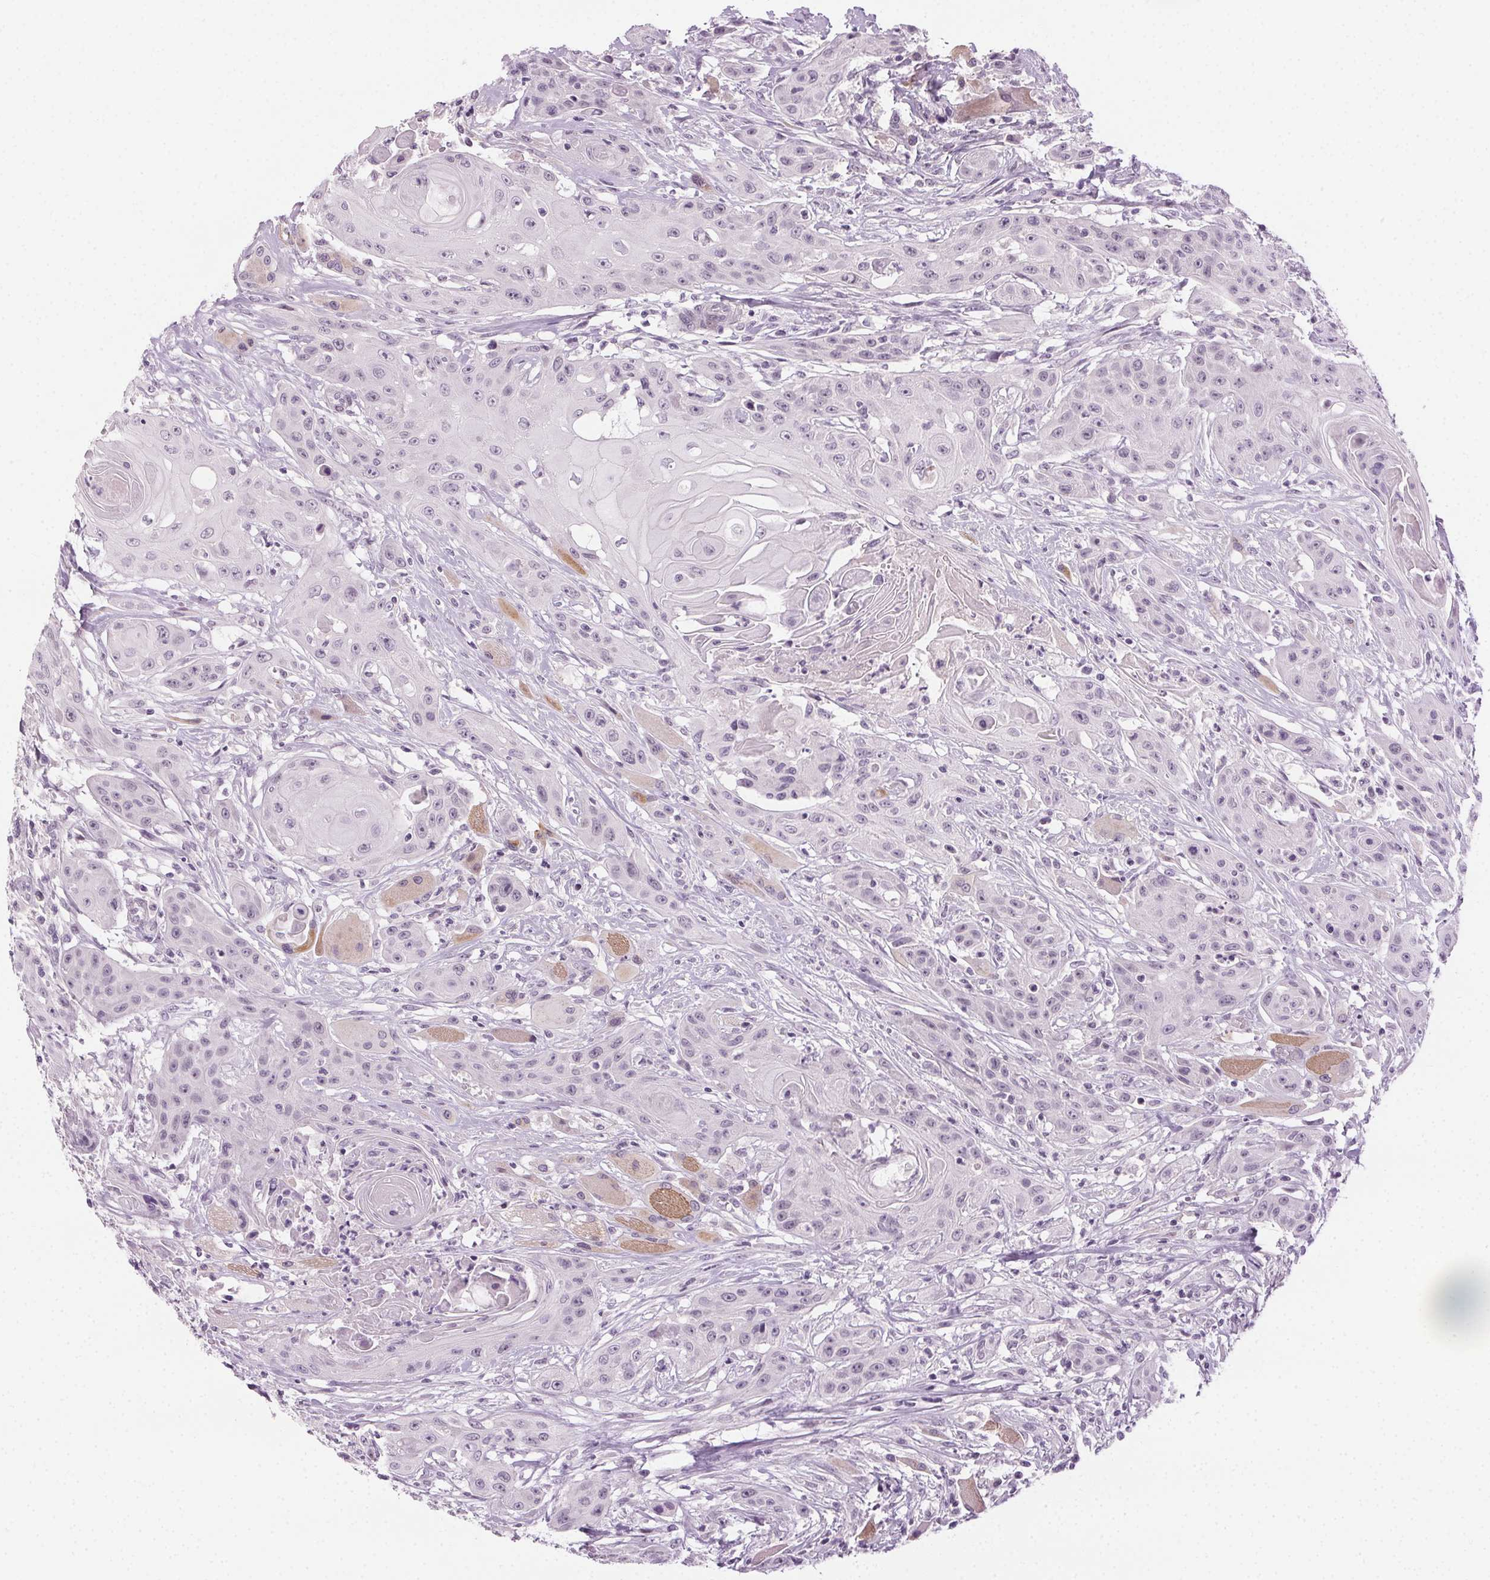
{"staining": {"intensity": "negative", "quantity": "none", "location": "none"}, "tissue": "head and neck cancer", "cell_type": "Tumor cells", "image_type": "cancer", "snomed": [{"axis": "morphology", "description": "Squamous cell carcinoma, NOS"}, {"axis": "topography", "description": "Oral tissue"}, {"axis": "topography", "description": "Head-Neck"}, {"axis": "topography", "description": "Neck, NOS"}], "caption": "IHC of human head and neck cancer exhibits no positivity in tumor cells.", "gene": "HSF5", "patient": {"sex": "female", "age": 55}}